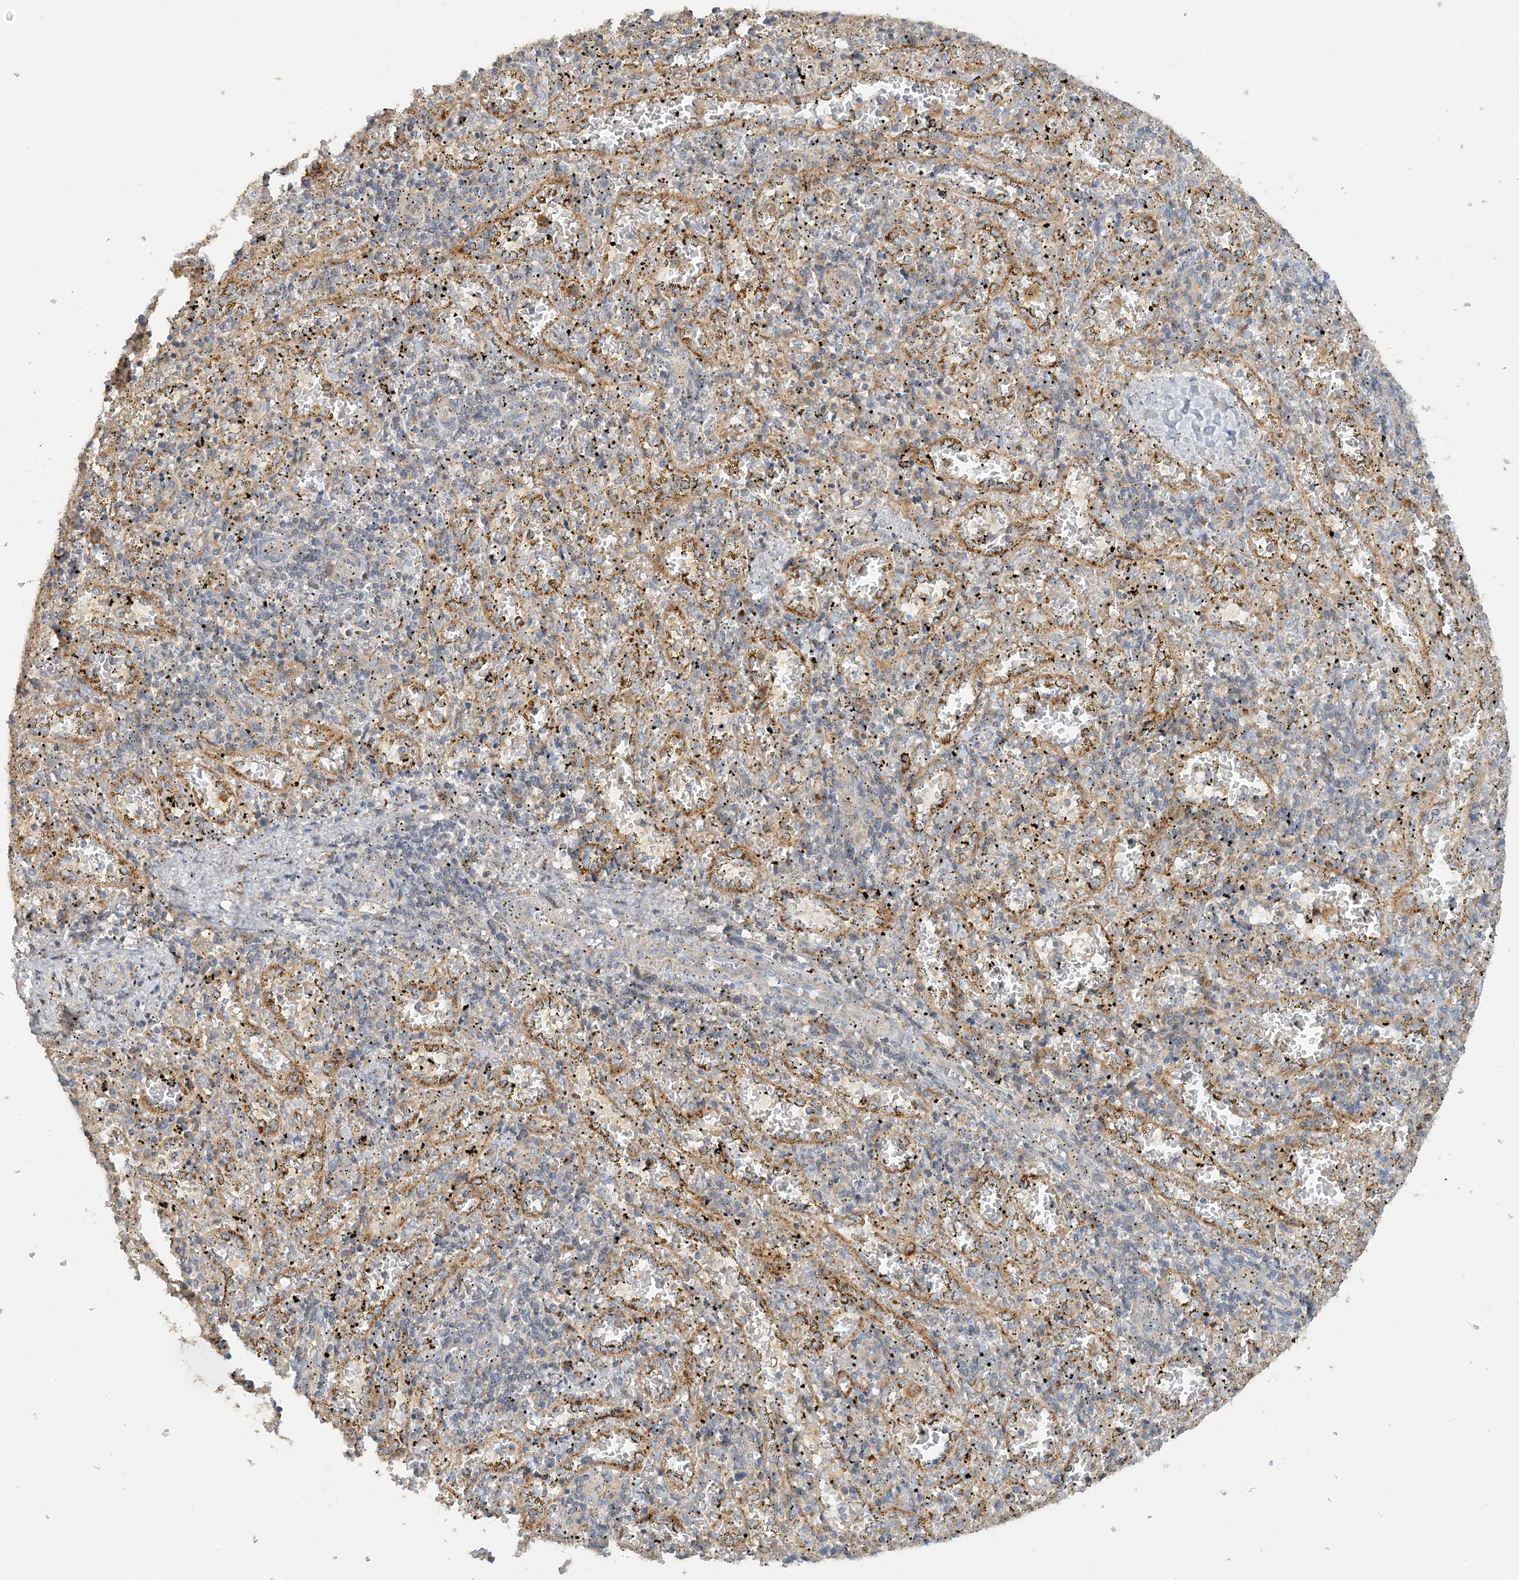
{"staining": {"intensity": "weak", "quantity": "25%-75%", "location": "cytoplasmic/membranous"}, "tissue": "spleen", "cell_type": "Cells in red pulp", "image_type": "normal", "snomed": [{"axis": "morphology", "description": "Normal tissue, NOS"}, {"axis": "topography", "description": "Spleen"}], "caption": "High-magnification brightfield microscopy of benign spleen stained with DAB (brown) and counterstained with hematoxylin (blue). cells in red pulp exhibit weak cytoplasmic/membranous expression is appreciated in about25%-75% of cells. Ihc stains the protein in brown and the nuclei are stained blue.", "gene": "SPPL2A", "patient": {"sex": "male", "age": 11}}